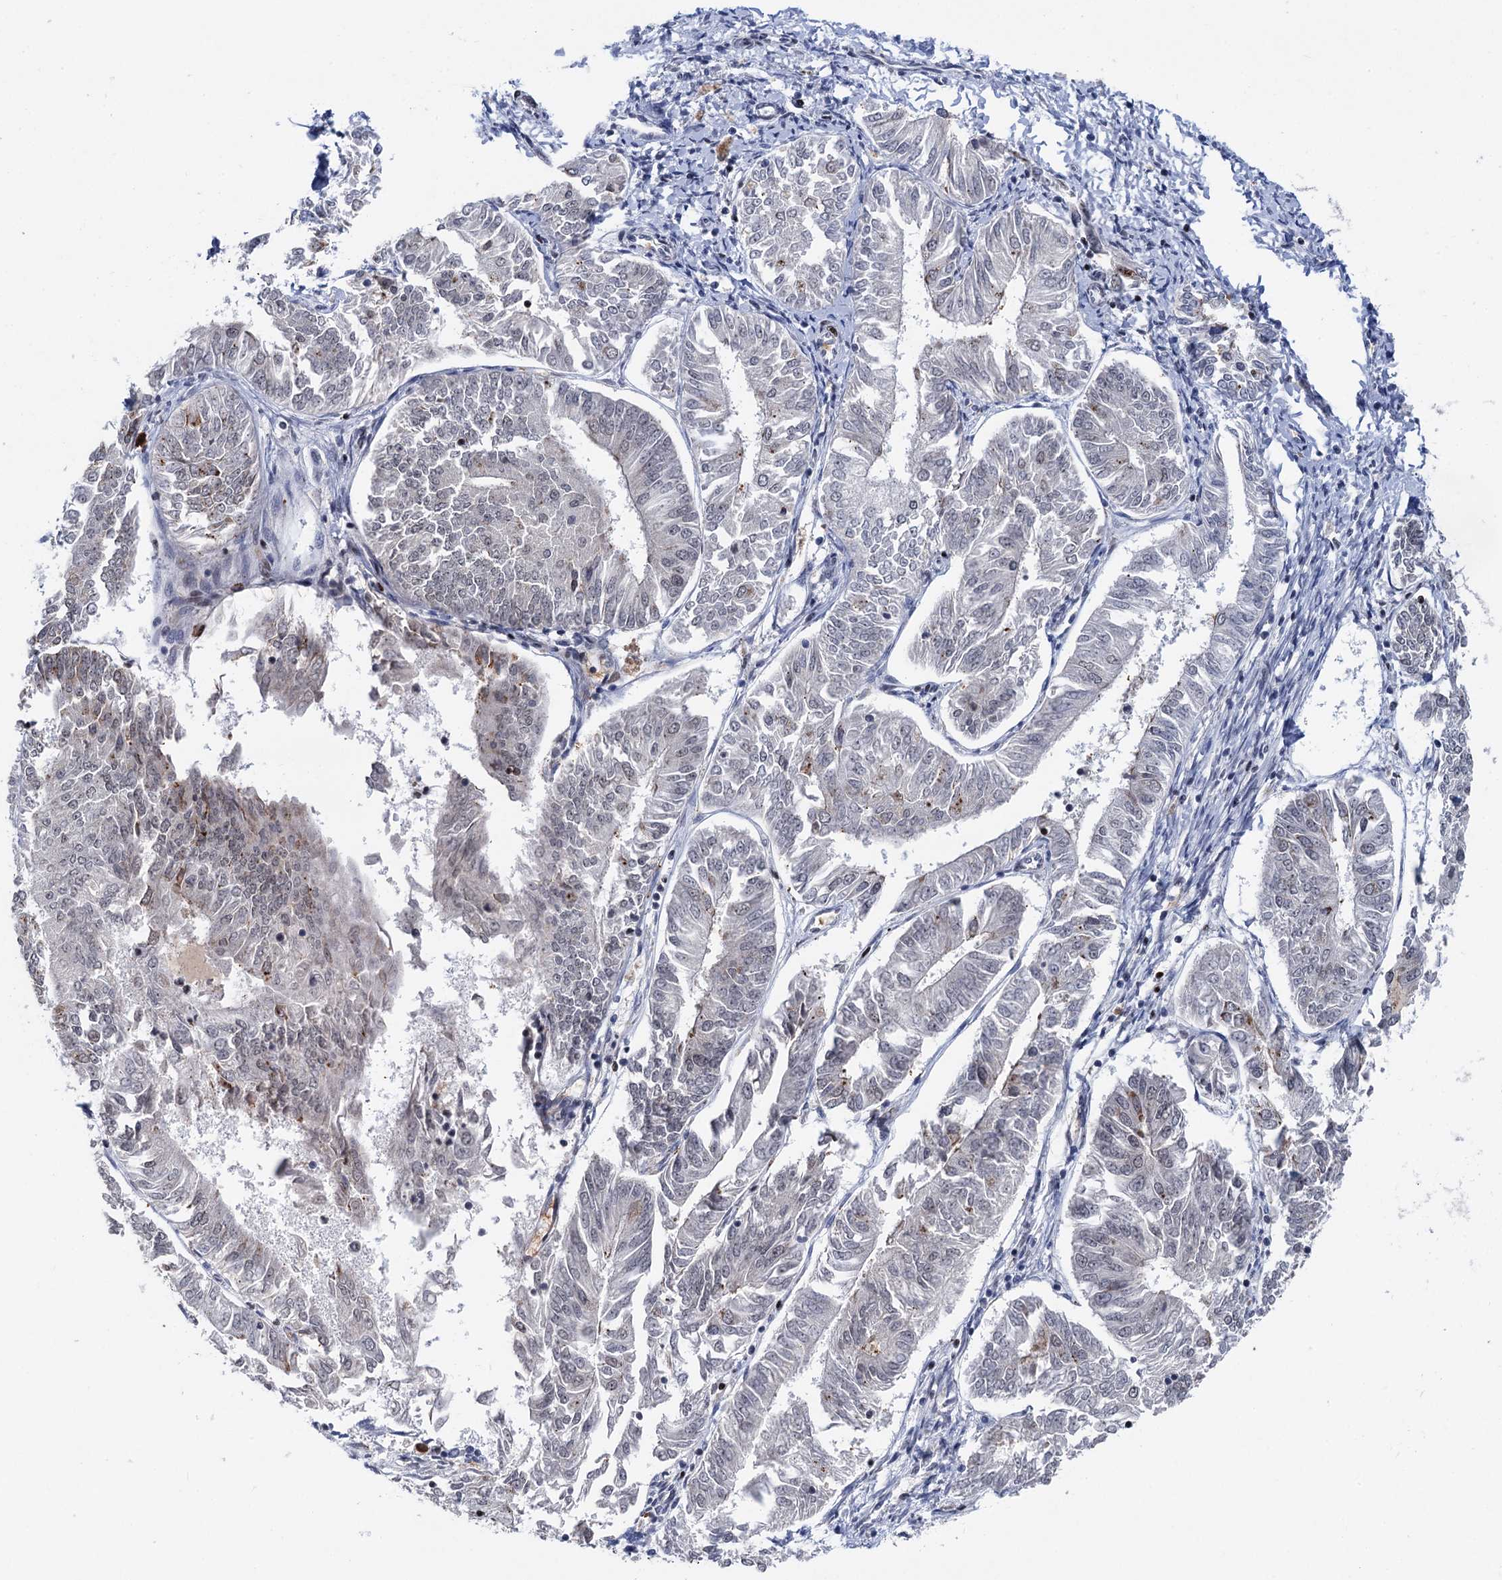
{"staining": {"intensity": "negative", "quantity": "none", "location": "none"}, "tissue": "endometrial cancer", "cell_type": "Tumor cells", "image_type": "cancer", "snomed": [{"axis": "morphology", "description": "Adenocarcinoma, NOS"}, {"axis": "topography", "description": "Endometrium"}], "caption": "This is a image of immunohistochemistry staining of endometrial cancer (adenocarcinoma), which shows no positivity in tumor cells.", "gene": "ZCCHC10", "patient": {"sex": "female", "age": 58}}